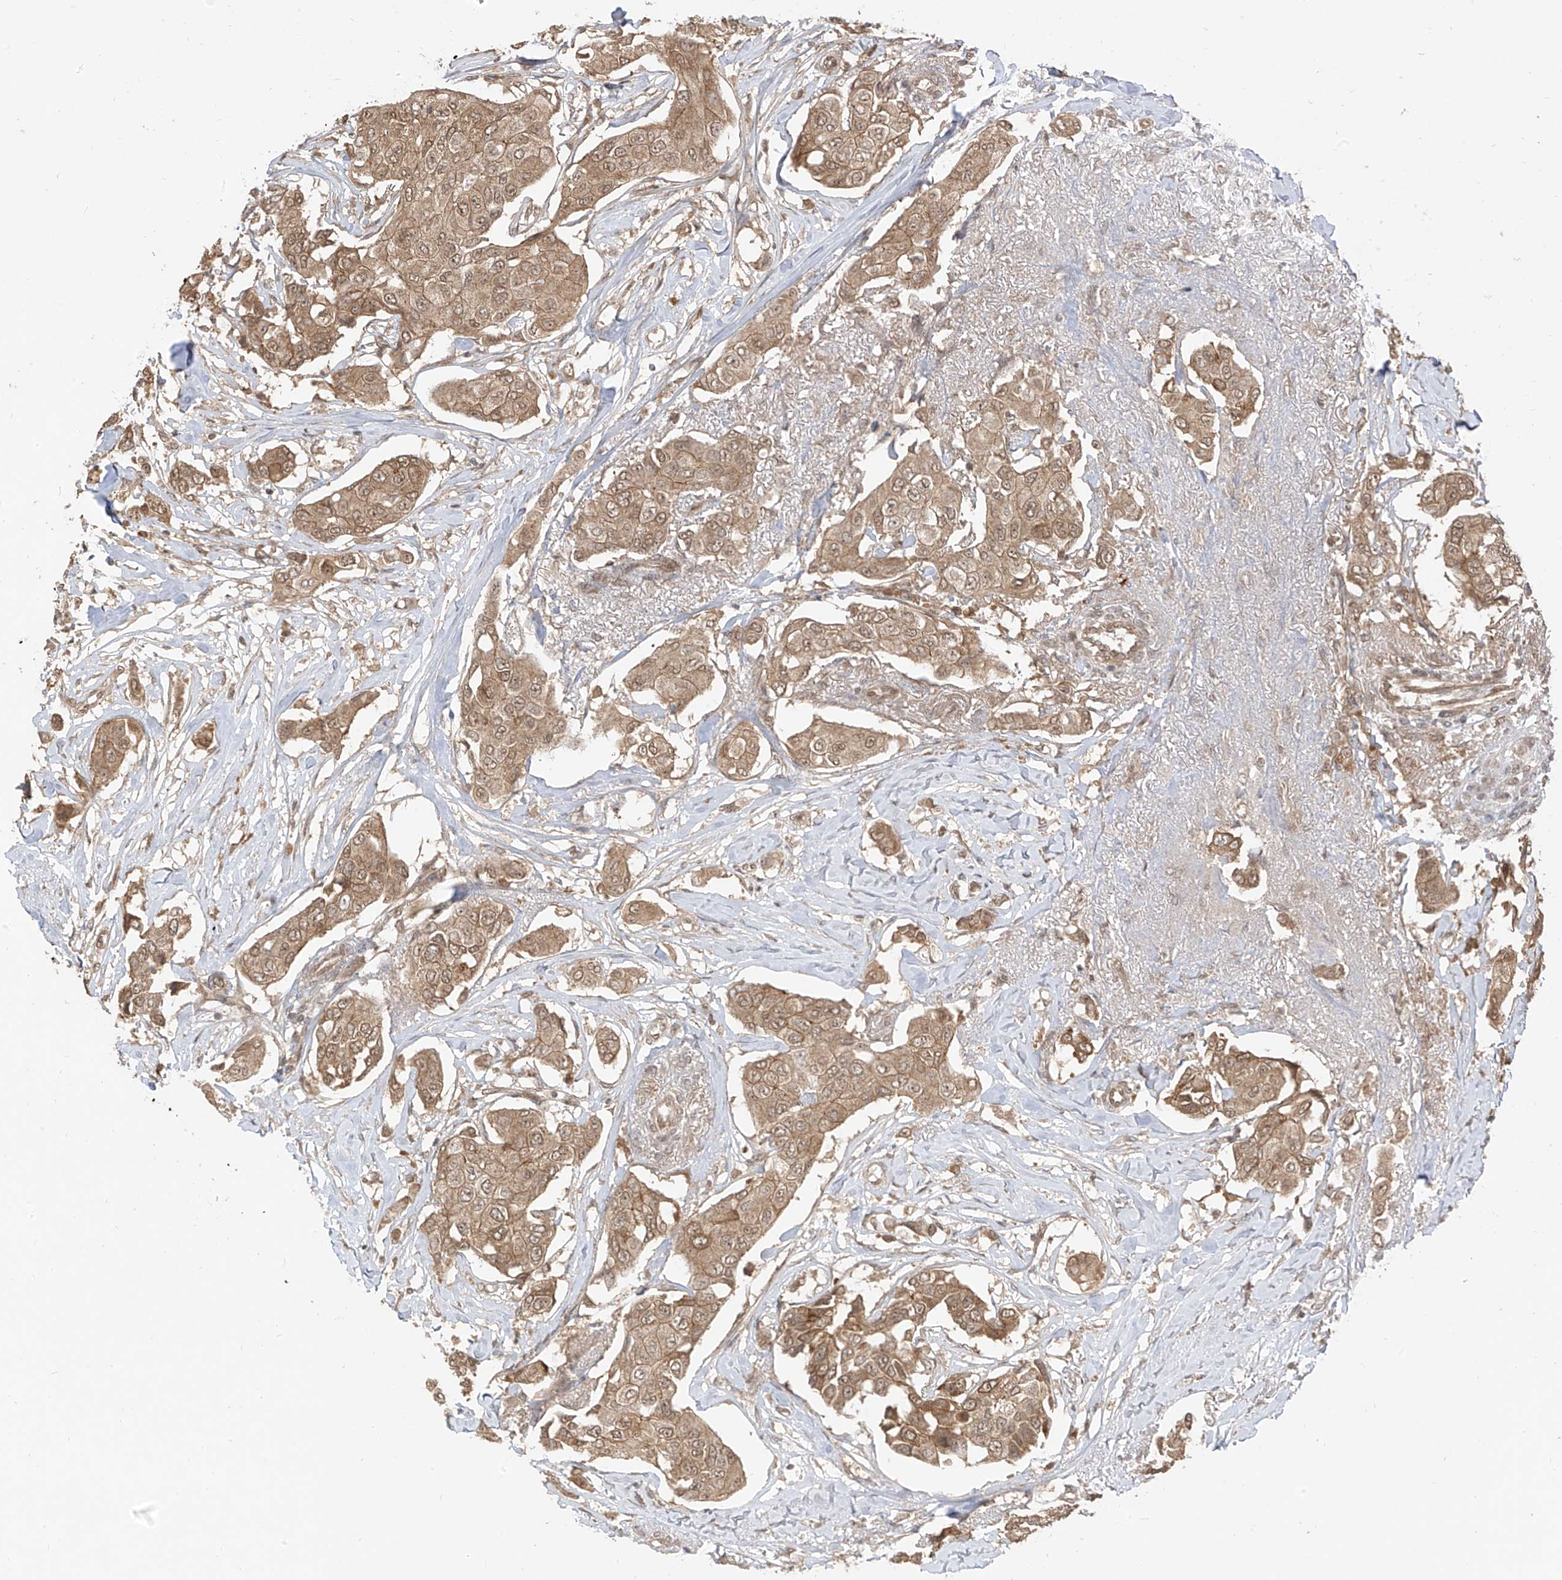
{"staining": {"intensity": "moderate", "quantity": ">75%", "location": "cytoplasmic/membranous,nuclear"}, "tissue": "breast cancer", "cell_type": "Tumor cells", "image_type": "cancer", "snomed": [{"axis": "morphology", "description": "Duct carcinoma"}, {"axis": "topography", "description": "Breast"}], "caption": "Brown immunohistochemical staining in infiltrating ductal carcinoma (breast) reveals moderate cytoplasmic/membranous and nuclear expression in approximately >75% of tumor cells.", "gene": "LCOR", "patient": {"sex": "female", "age": 80}}